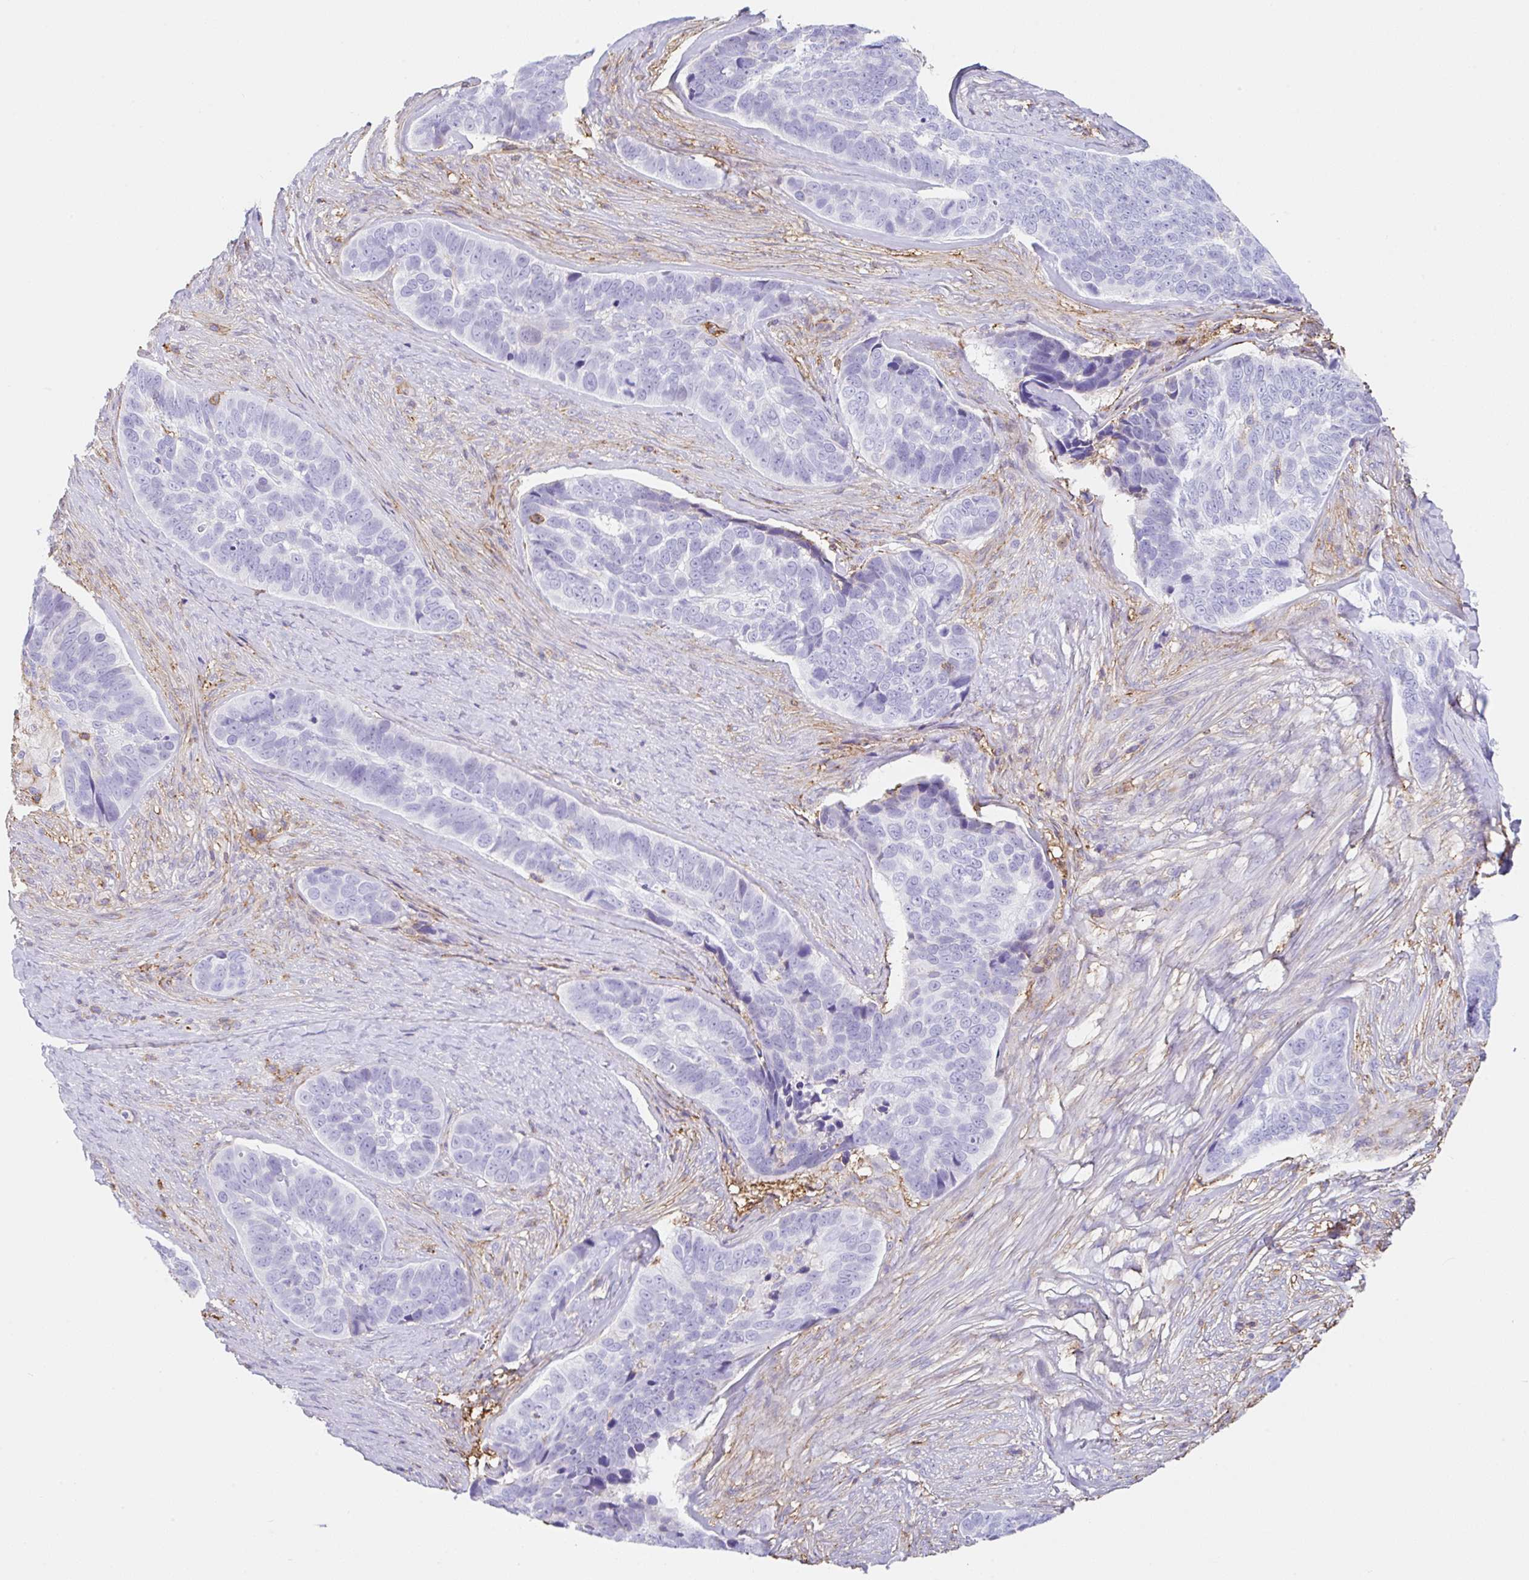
{"staining": {"intensity": "negative", "quantity": "none", "location": "none"}, "tissue": "skin cancer", "cell_type": "Tumor cells", "image_type": "cancer", "snomed": [{"axis": "morphology", "description": "Basal cell carcinoma"}, {"axis": "topography", "description": "Skin"}], "caption": "The immunohistochemistry (IHC) photomicrograph has no significant positivity in tumor cells of basal cell carcinoma (skin) tissue. (DAB (3,3'-diaminobenzidine) immunohistochemistry, high magnification).", "gene": "MTTP", "patient": {"sex": "female", "age": 82}}